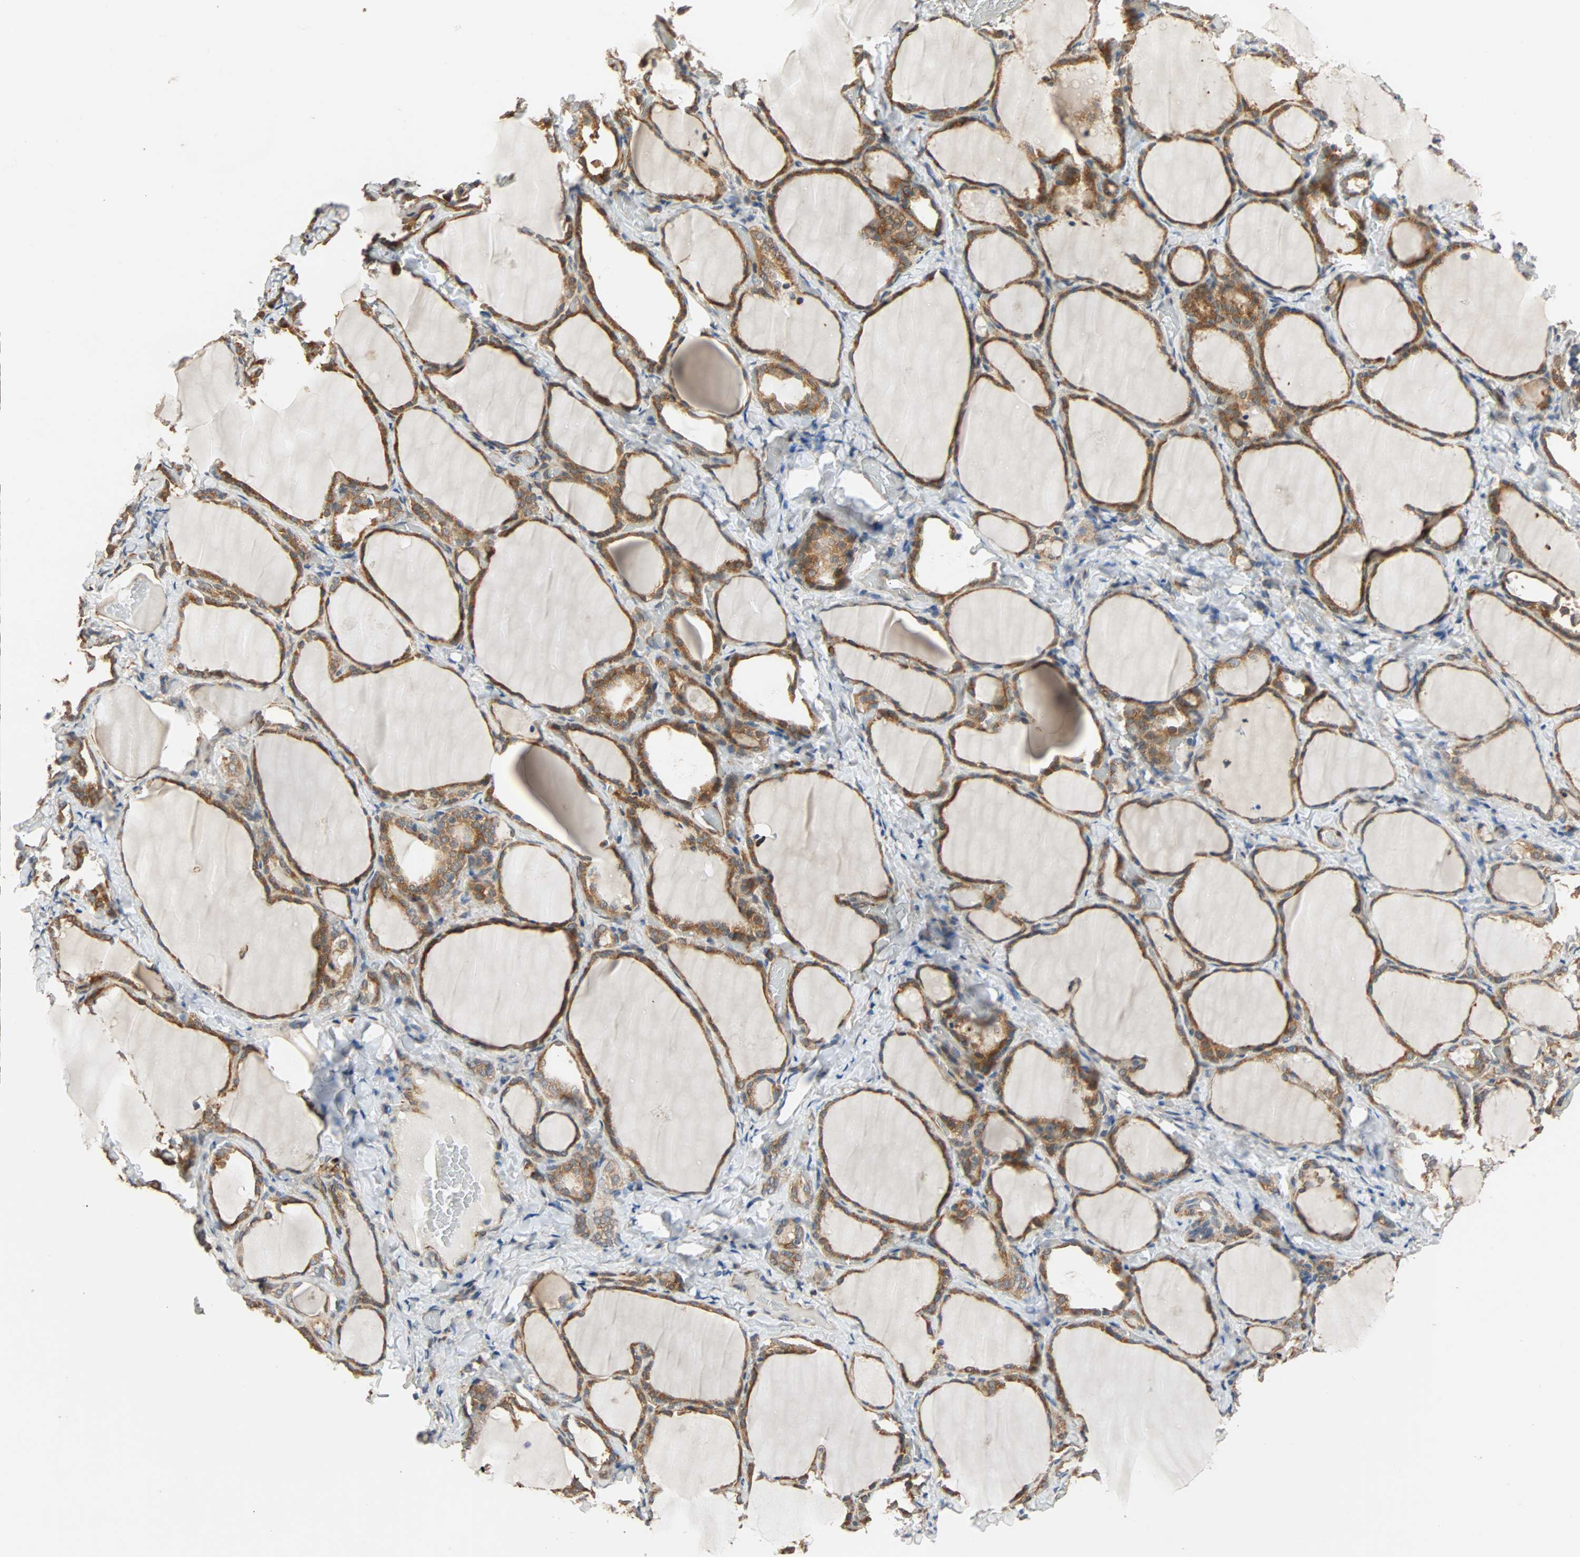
{"staining": {"intensity": "strong", "quantity": ">75%", "location": "cytoplasmic/membranous"}, "tissue": "thyroid gland", "cell_type": "Glandular cells", "image_type": "normal", "snomed": [{"axis": "morphology", "description": "Normal tissue, NOS"}, {"axis": "morphology", "description": "Papillary adenocarcinoma, NOS"}, {"axis": "topography", "description": "Thyroid gland"}], "caption": "Brown immunohistochemical staining in unremarkable human thyroid gland exhibits strong cytoplasmic/membranous expression in approximately >75% of glandular cells. The protein is stained brown, and the nuclei are stained in blue (DAB (3,3'-diaminobenzidine) IHC with brightfield microscopy, high magnification).", "gene": "QSER1", "patient": {"sex": "female", "age": 30}}